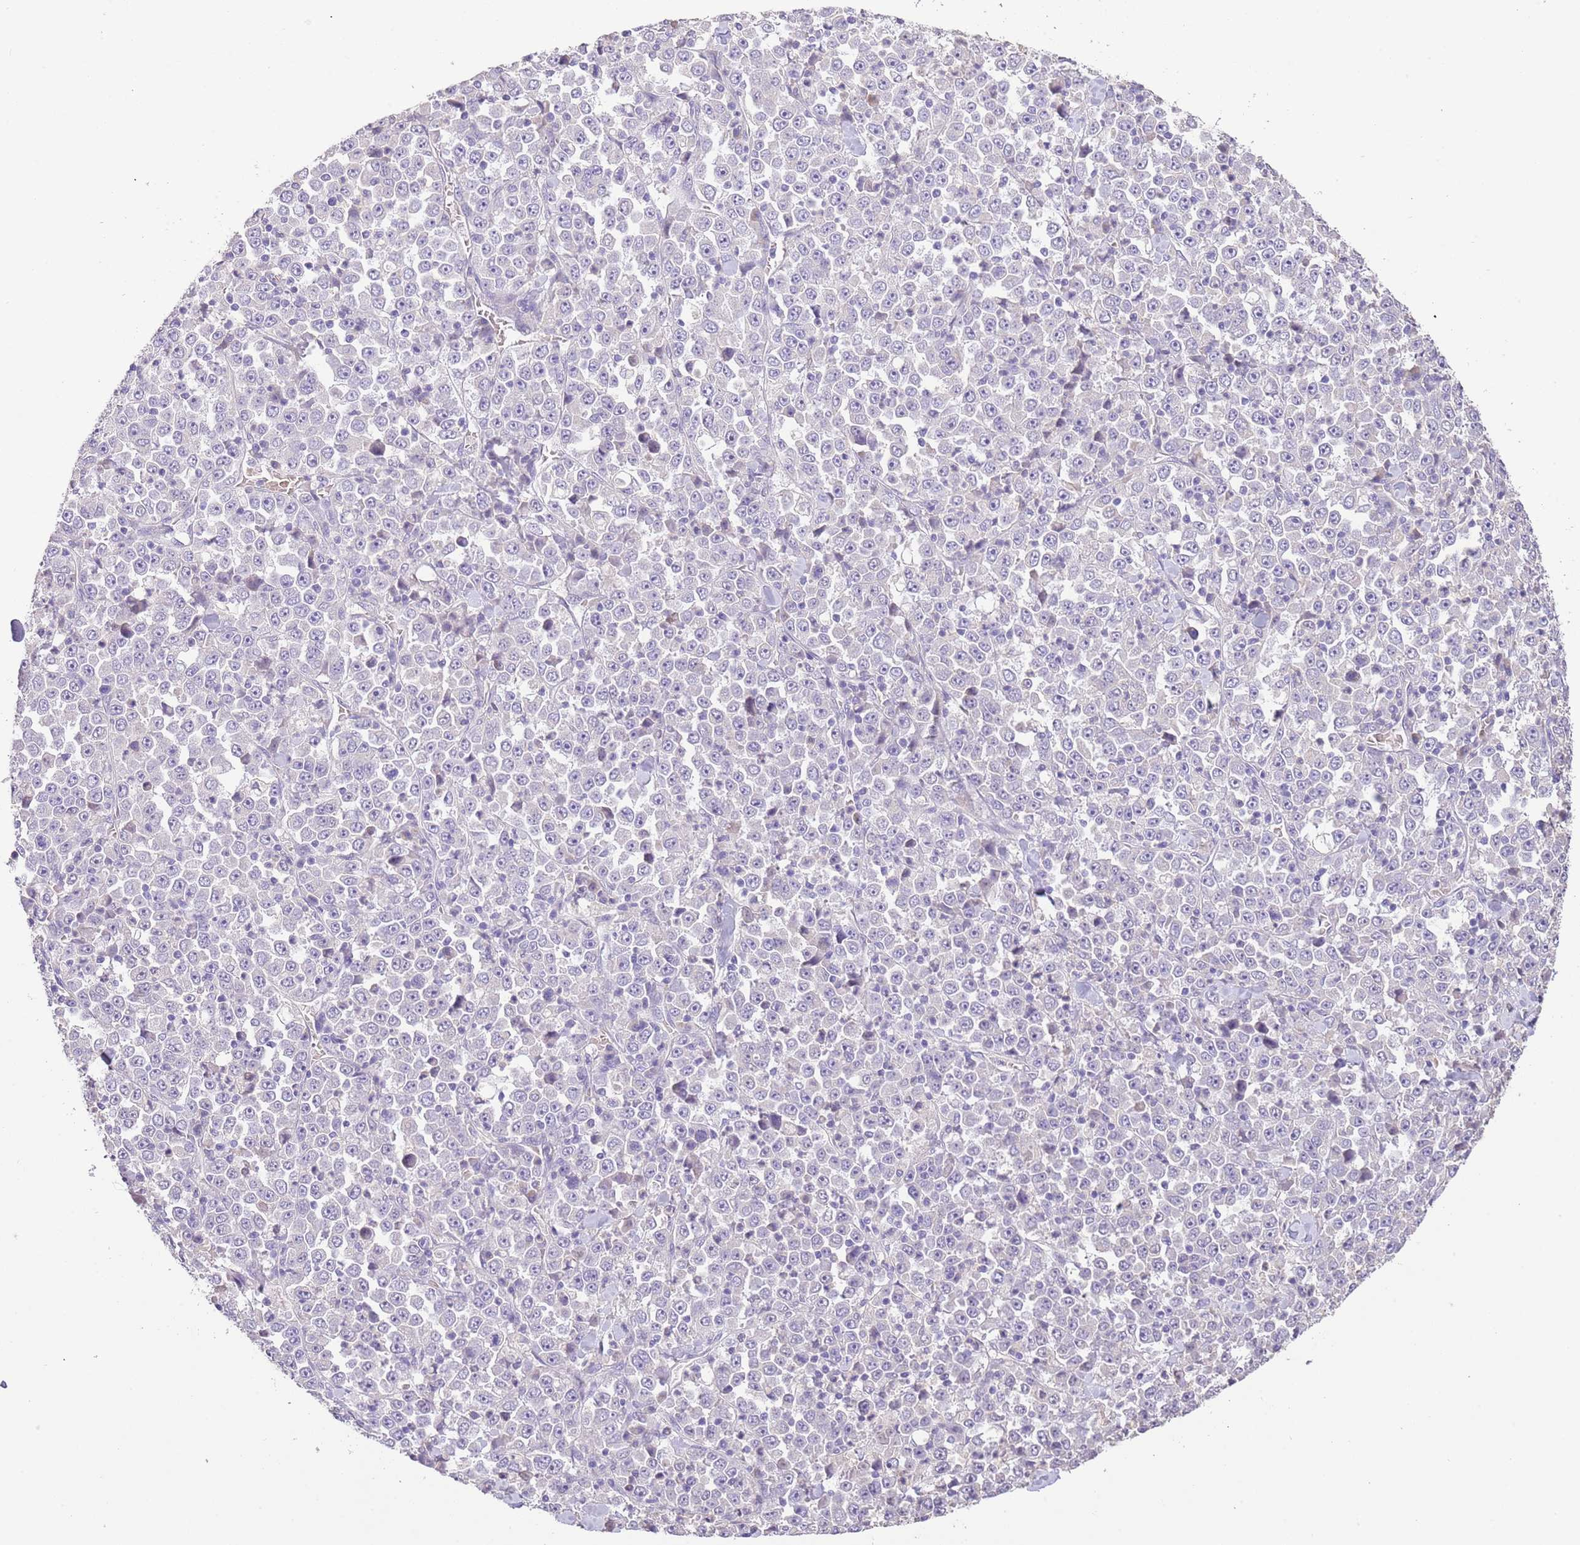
{"staining": {"intensity": "negative", "quantity": "none", "location": "none"}, "tissue": "stomach cancer", "cell_type": "Tumor cells", "image_type": "cancer", "snomed": [{"axis": "morphology", "description": "Normal tissue, NOS"}, {"axis": "morphology", "description": "Adenocarcinoma, NOS"}, {"axis": "topography", "description": "Stomach, upper"}, {"axis": "topography", "description": "Stomach"}], "caption": "This image is of stomach cancer (adenocarcinoma) stained with immunohistochemistry to label a protein in brown with the nuclei are counter-stained blue. There is no positivity in tumor cells. The staining was performed using DAB (3,3'-diaminobenzidine) to visualize the protein expression in brown, while the nuclei were stained in blue with hematoxylin (Magnification: 20x).", "gene": "ZNF658", "patient": {"sex": "male", "age": 59}}